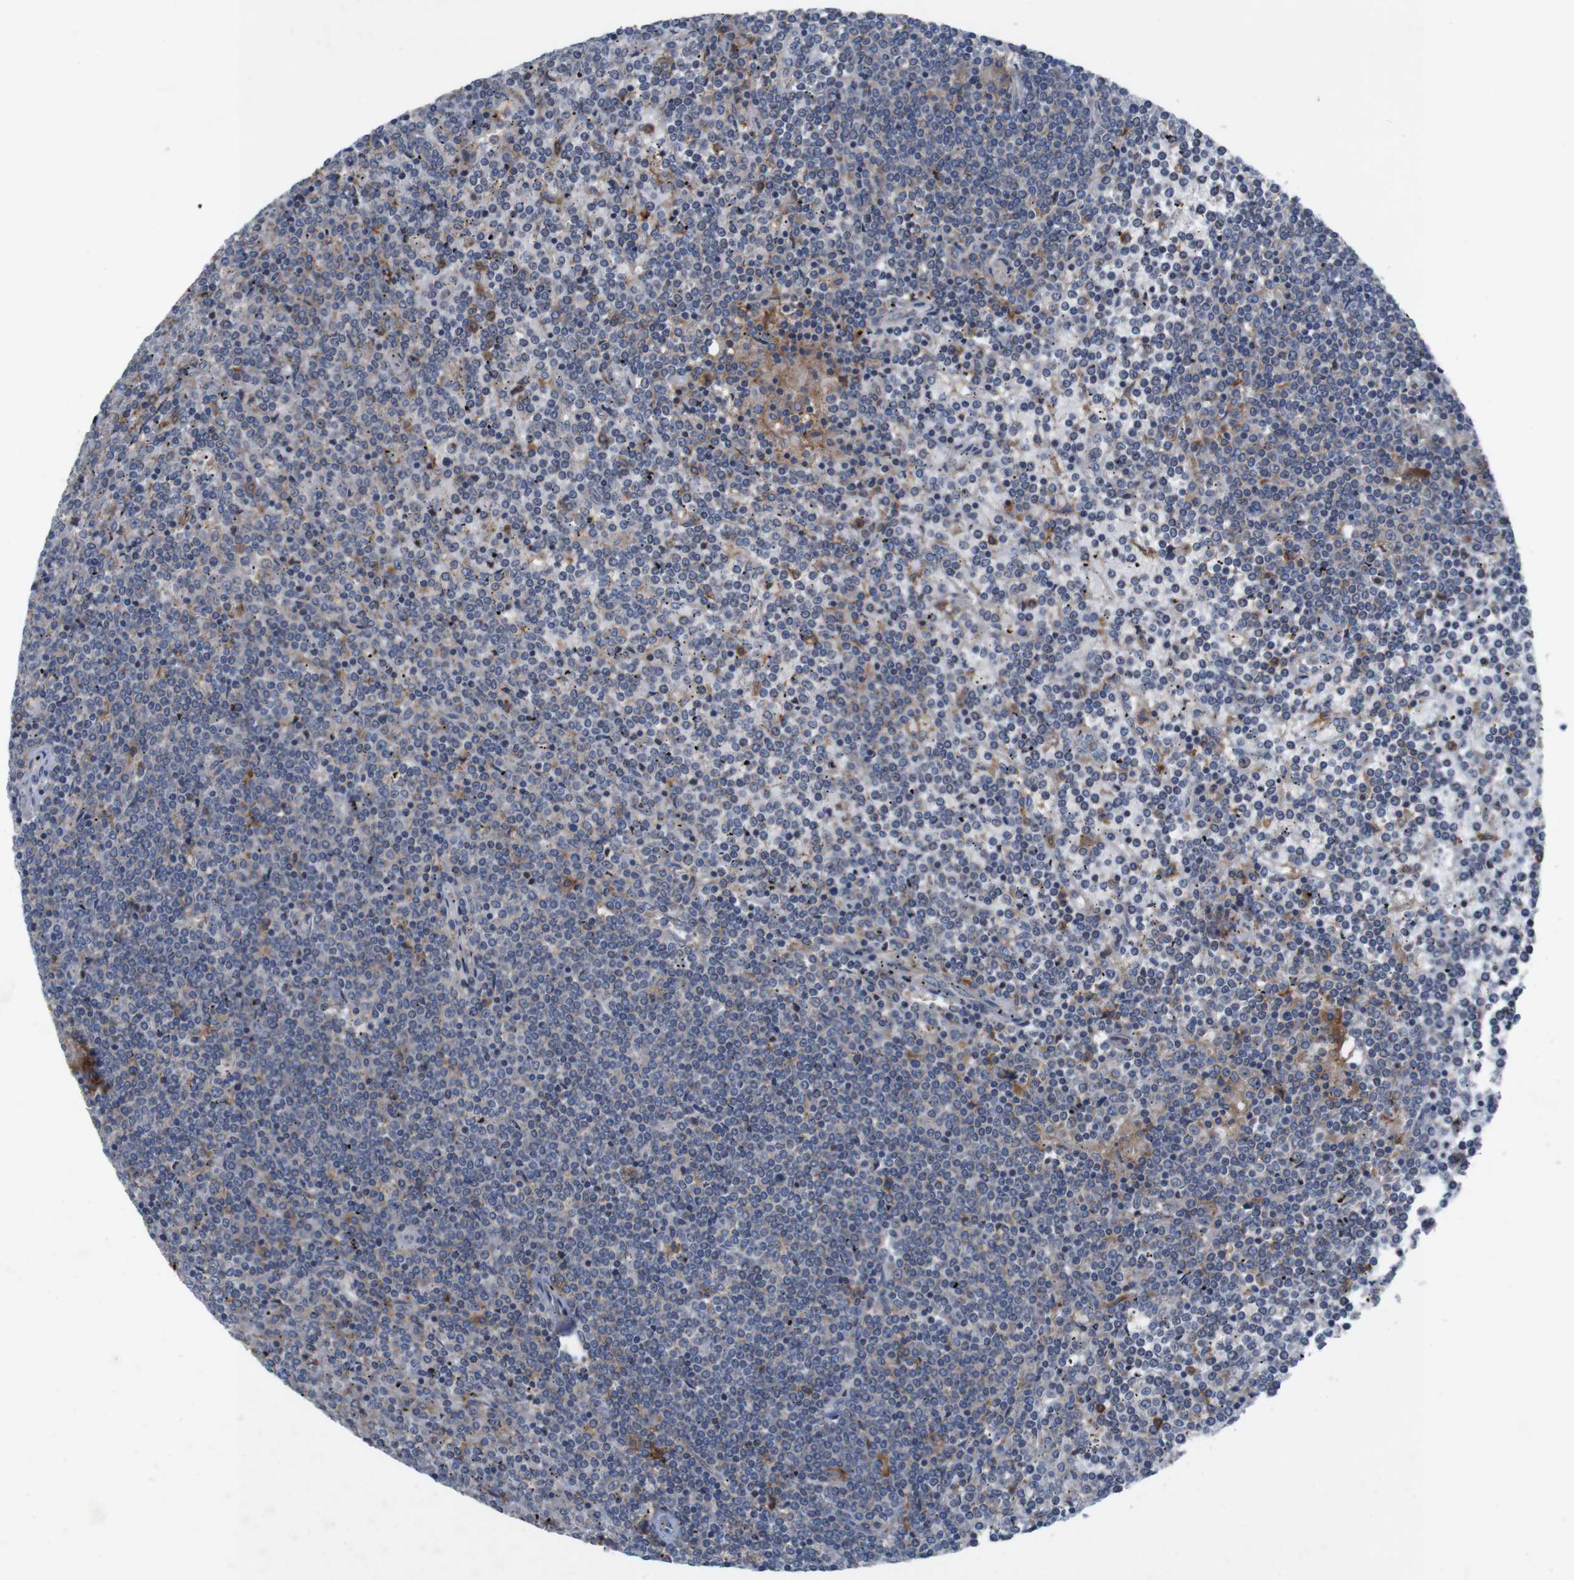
{"staining": {"intensity": "weak", "quantity": "<25%", "location": "cytoplasmic/membranous"}, "tissue": "lymphoma", "cell_type": "Tumor cells", "image_type": "cancer", "snomed": [{"axis": "morphology", "description": "Malignant lymphoma, non-Hodgkin's type, Low grade"}, {"axis": "topography", "description": "Spleen"}], "caption": "Malignant lymphoma, non-Hodgkin's type (low-grade) stained for a protein using immunohistochemistry (IHC) demonstrates no expression tumor cells.", "gene": "SIGLEC8", "patient": {"sex": "female", "age": 19}}